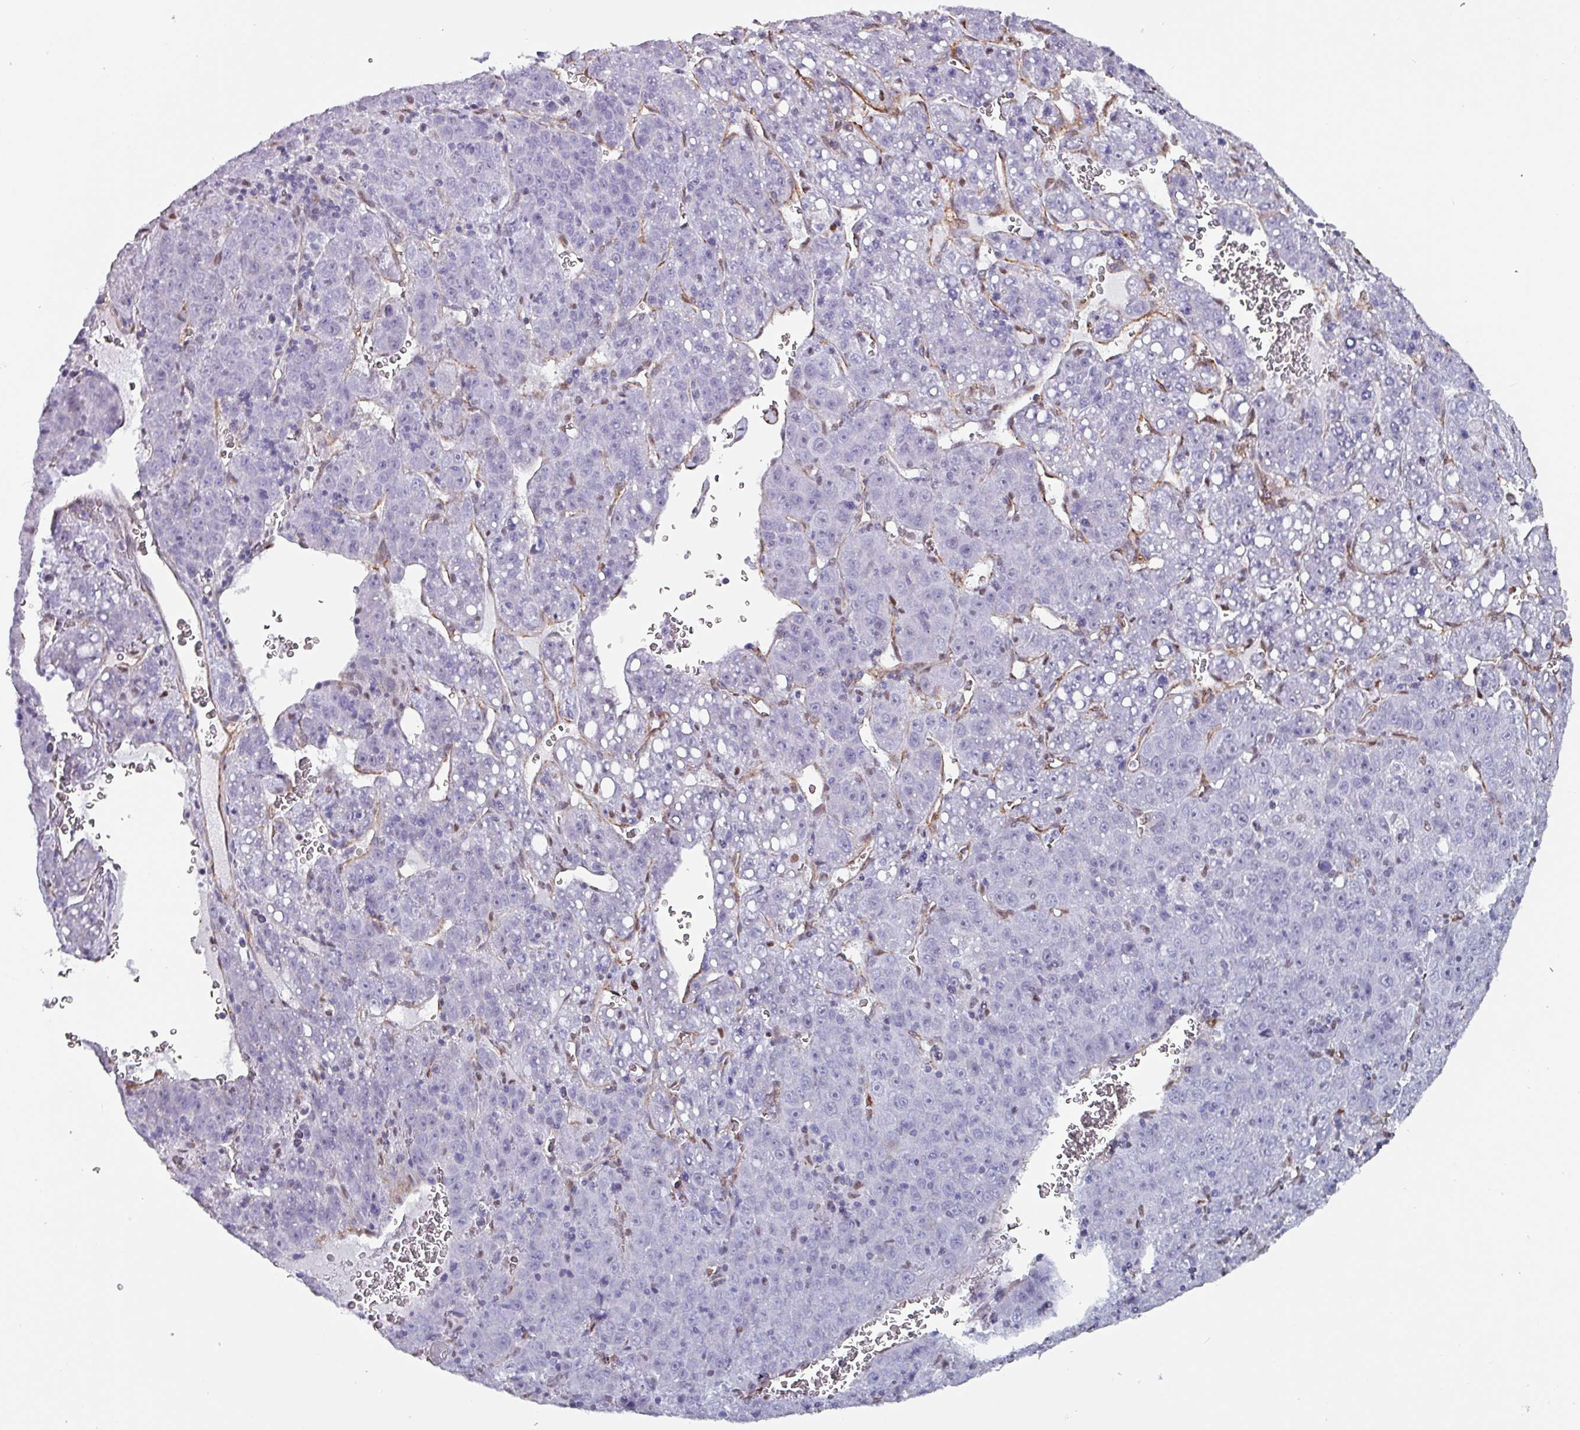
{"staining": {"intensity": "negative", "quantity": "none", "location": "none"}, "tissue": "liver cancer", "cell_type": "Tumor cells", "image_type": "cancer", "snomed": [{"axis": "morphology", "description": "Carcinoma, Hepatocellular, NOS"}, {"axis": "topography", "description": "Liver"}], "caption": "Human hepatocellular carcinoma (liver) stained for a protein using immunohistochemistry (IHC) reveals no staining in tumor cells.", "gene": "ZNF816-ZNF321P", "patient": {"sex": "female", "age": 53}}